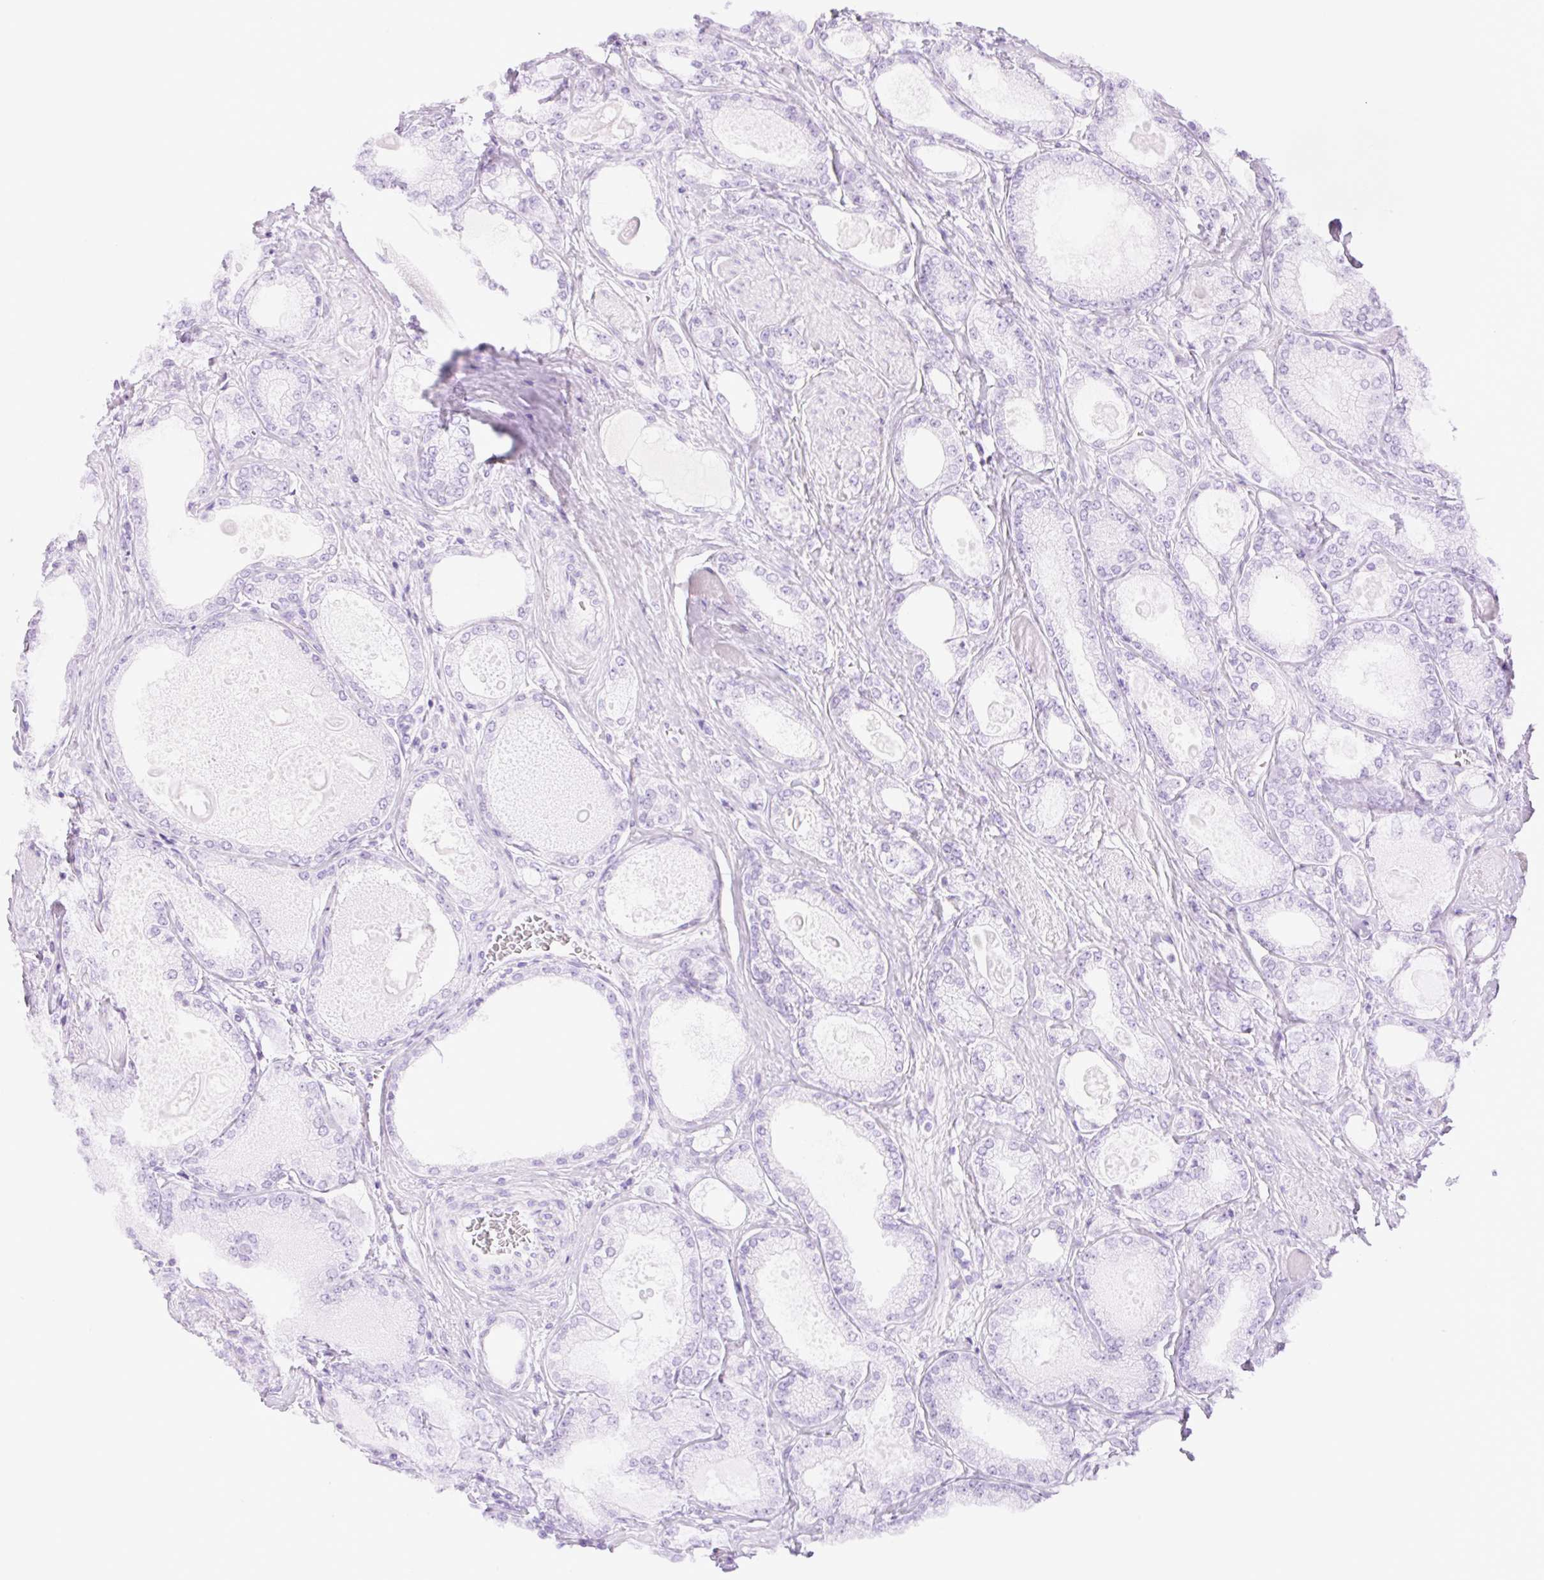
{"staining": {"intensity": "negative", "quantity": "none", "location": "none"}, "tissue": "prostate cancer", "cell_type": "Tumor cells", "image_type": "cancer", "snomed": [{"axis": "morphology", "description": "Adenocarcinoma, High grade"}, {"axis": "topography", "description": "Prostate"}], "caption": "Immunohistochemistry (IHC) of prostate cancer shows no positivity in tumor cells.", "gene": "TBX15", "patient": {"sex": "male", "age": 68}}